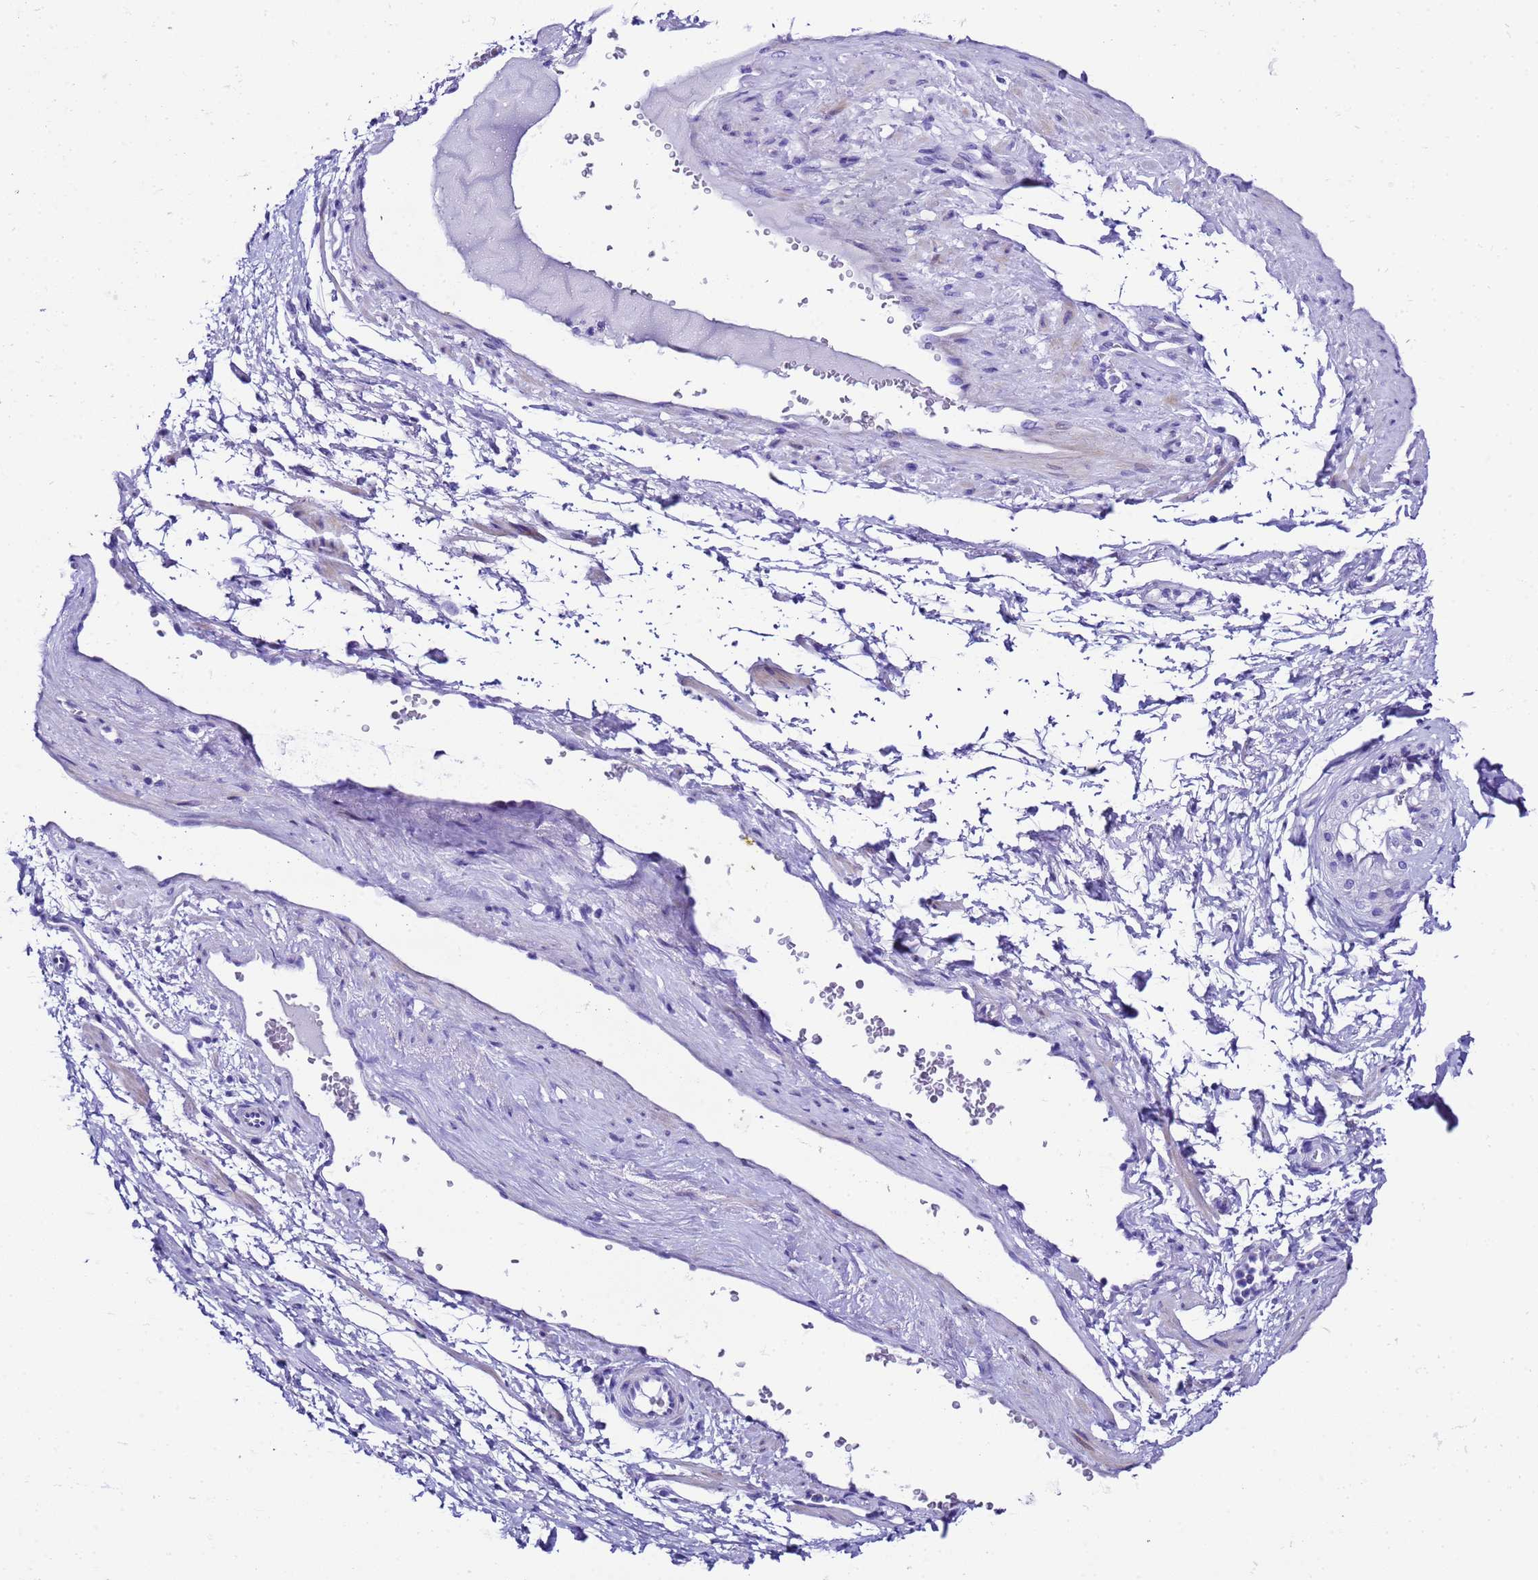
{"staining": {"intensity": "negative", "quantity": "none", "location": "none"}, "tissue": "adipose tissue", "cell_type": "Adipocytes", "image_type": "normal", "snomed": [{"axis": "morphology", "description": "Normal tissue, NOS"}, {"axis": "morphology", "description": "Adenocarcinoma, Low grade"}, {"axis": "topography", "description": "Prostate"}, {"axis": "topography", "description": "Peripheral nerve tissue"}], "caption": "Adipocytes show no significant protein positivity in normal adipose tissue. (IHC, brightfield microscopy, high magnification).", "gene": "UGT2A1", "patient": {"sex": "male", "age": 63}}